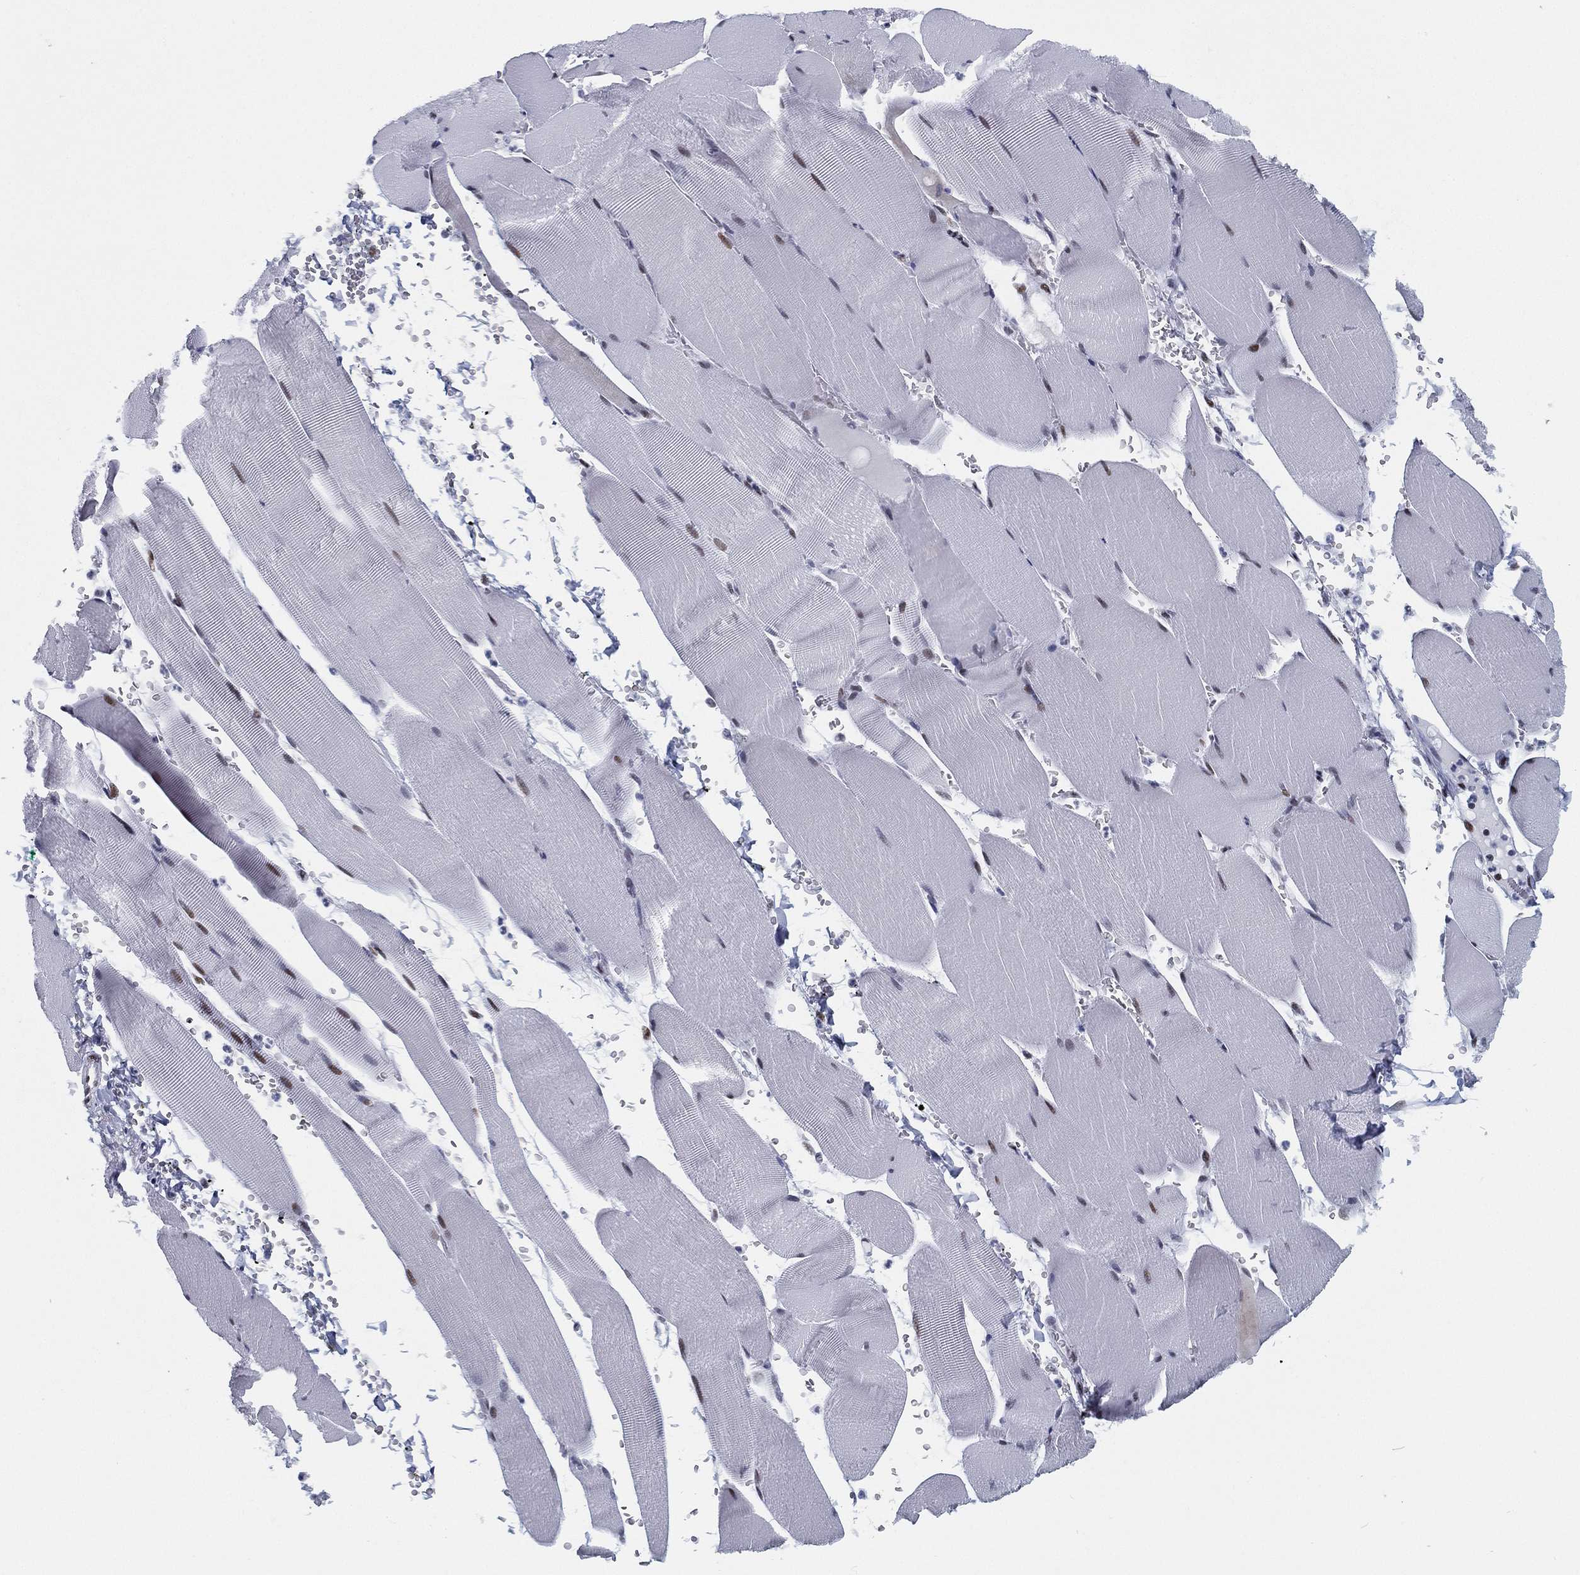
{"staining": {"intensity": "moderate", "quantity": "25%-75%", "location": "nuclear"}, "tissue": "skeletal muscle", "cell_type": "Myocytes", "image_type": "normal", "snomed": [{"axis": "morphology", "description": "Normal tissue, NOS"}, {"axis": "topography", "description": "Skeletal muscle"}], "caption": "Myocytes display medium levels of moderate nuclear expression in approximately 25%-75% of cells in benign skeletal muscle. The protein of interest is shown in brown color, while the nuclei are stained blue.", "gene": "CYB561D2", "patient": {"sex": "male", "age": 56}}